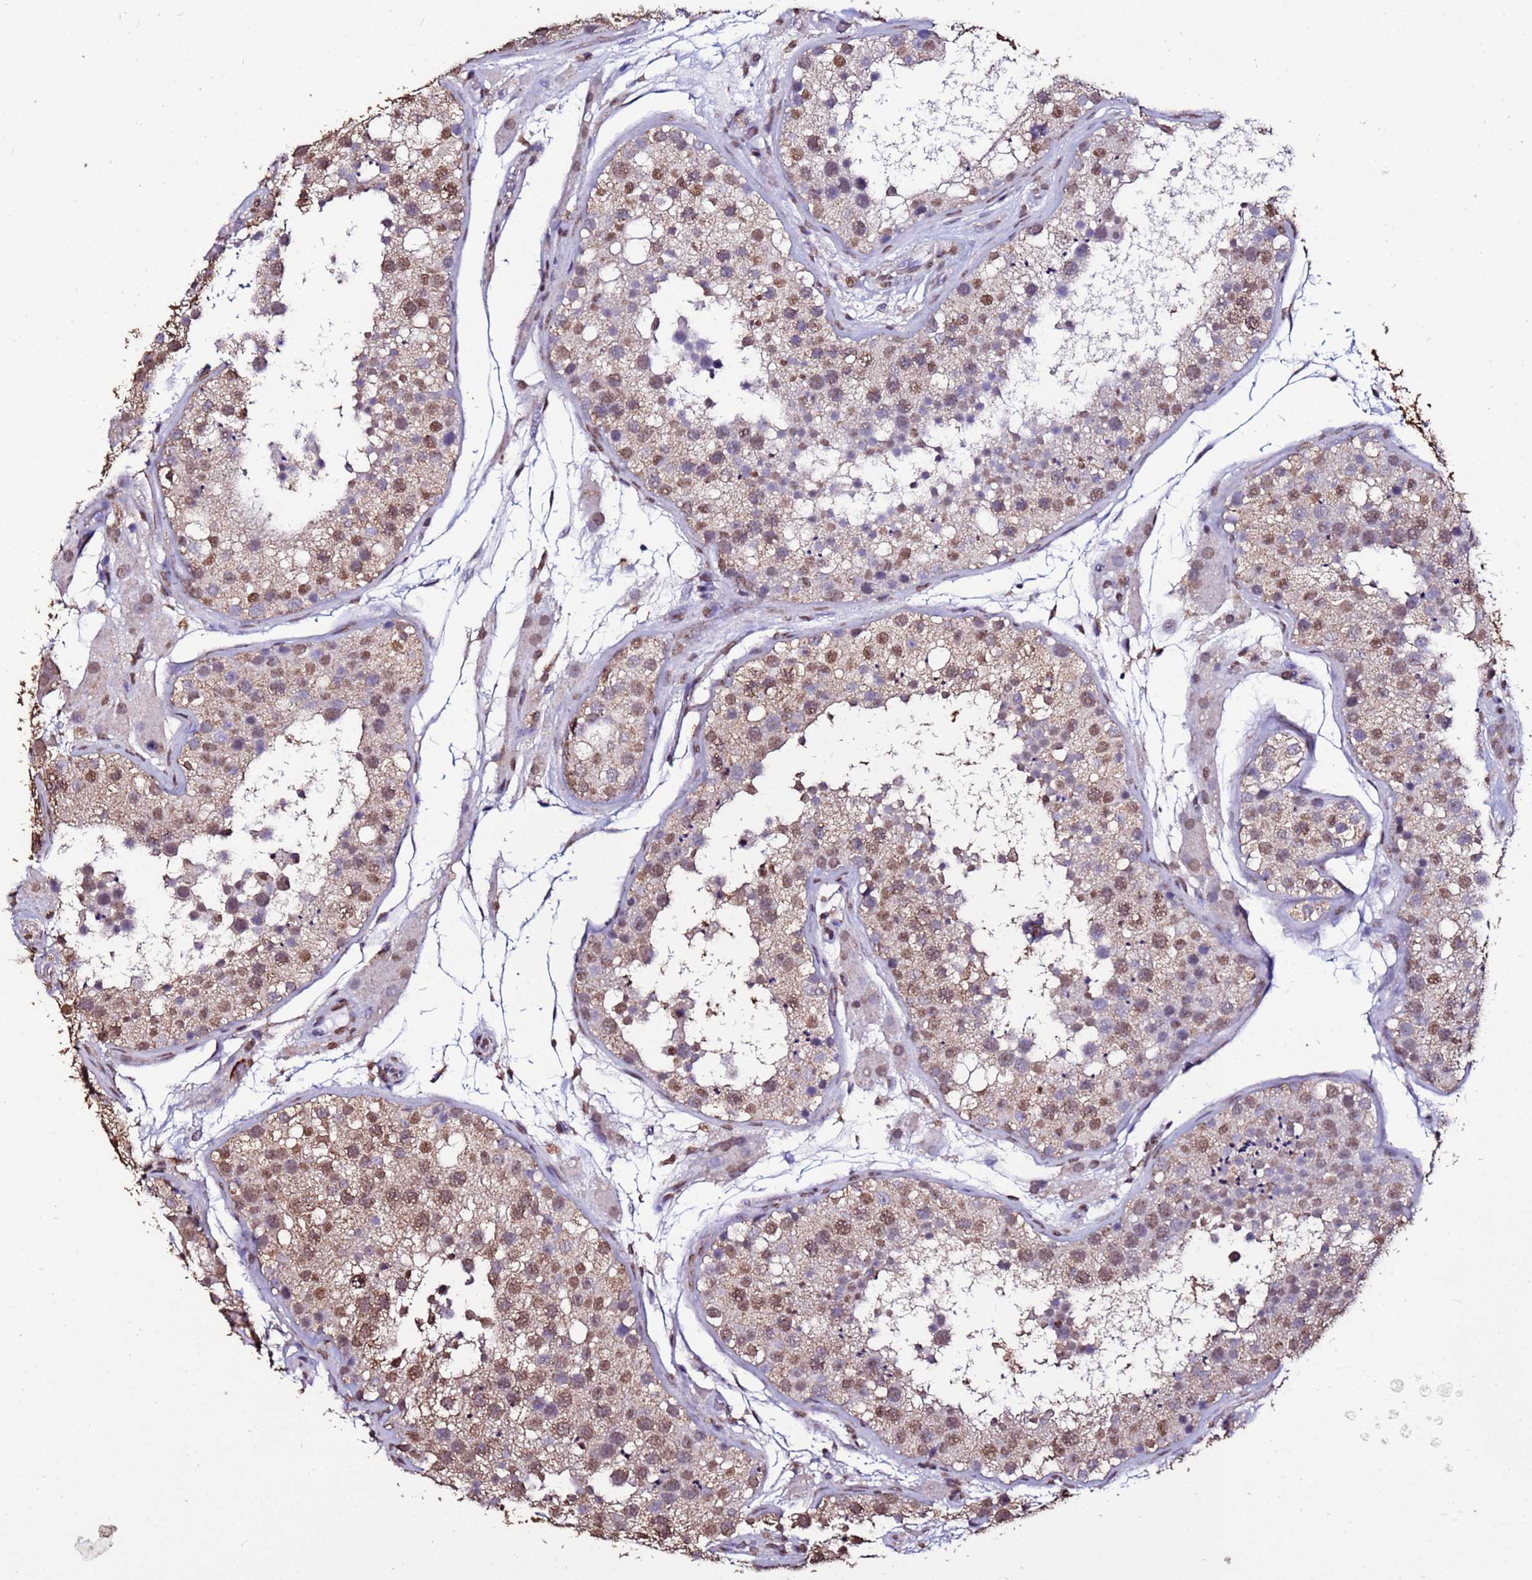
{"staining": {"intensity": "moderate", "quantity": ">75%", "location": "cytoplasmic/membranous,nuclear"}, "tissue": "testis", "cell_type": "Cells in seminiferous ducts", "image_type": "normal", "snomed": [{"axis": "morphology", "description": "Normal tissue, NOS"}, {"axis": "topography", "description": "Testis"}], "caption": "Immunohistochemical staining of benign testis displays >75% levels of moderate cytoplasmic/membranous,nuclear protein positivity in approximately >75% of cells in seminiferous ducts. (Stains: DAB in brown, nuclei in blue, Microscopy: brightfield microscopy at high magnification).", "gene": "TRIP6", "patient": {"sex": "male", "age": 26}}